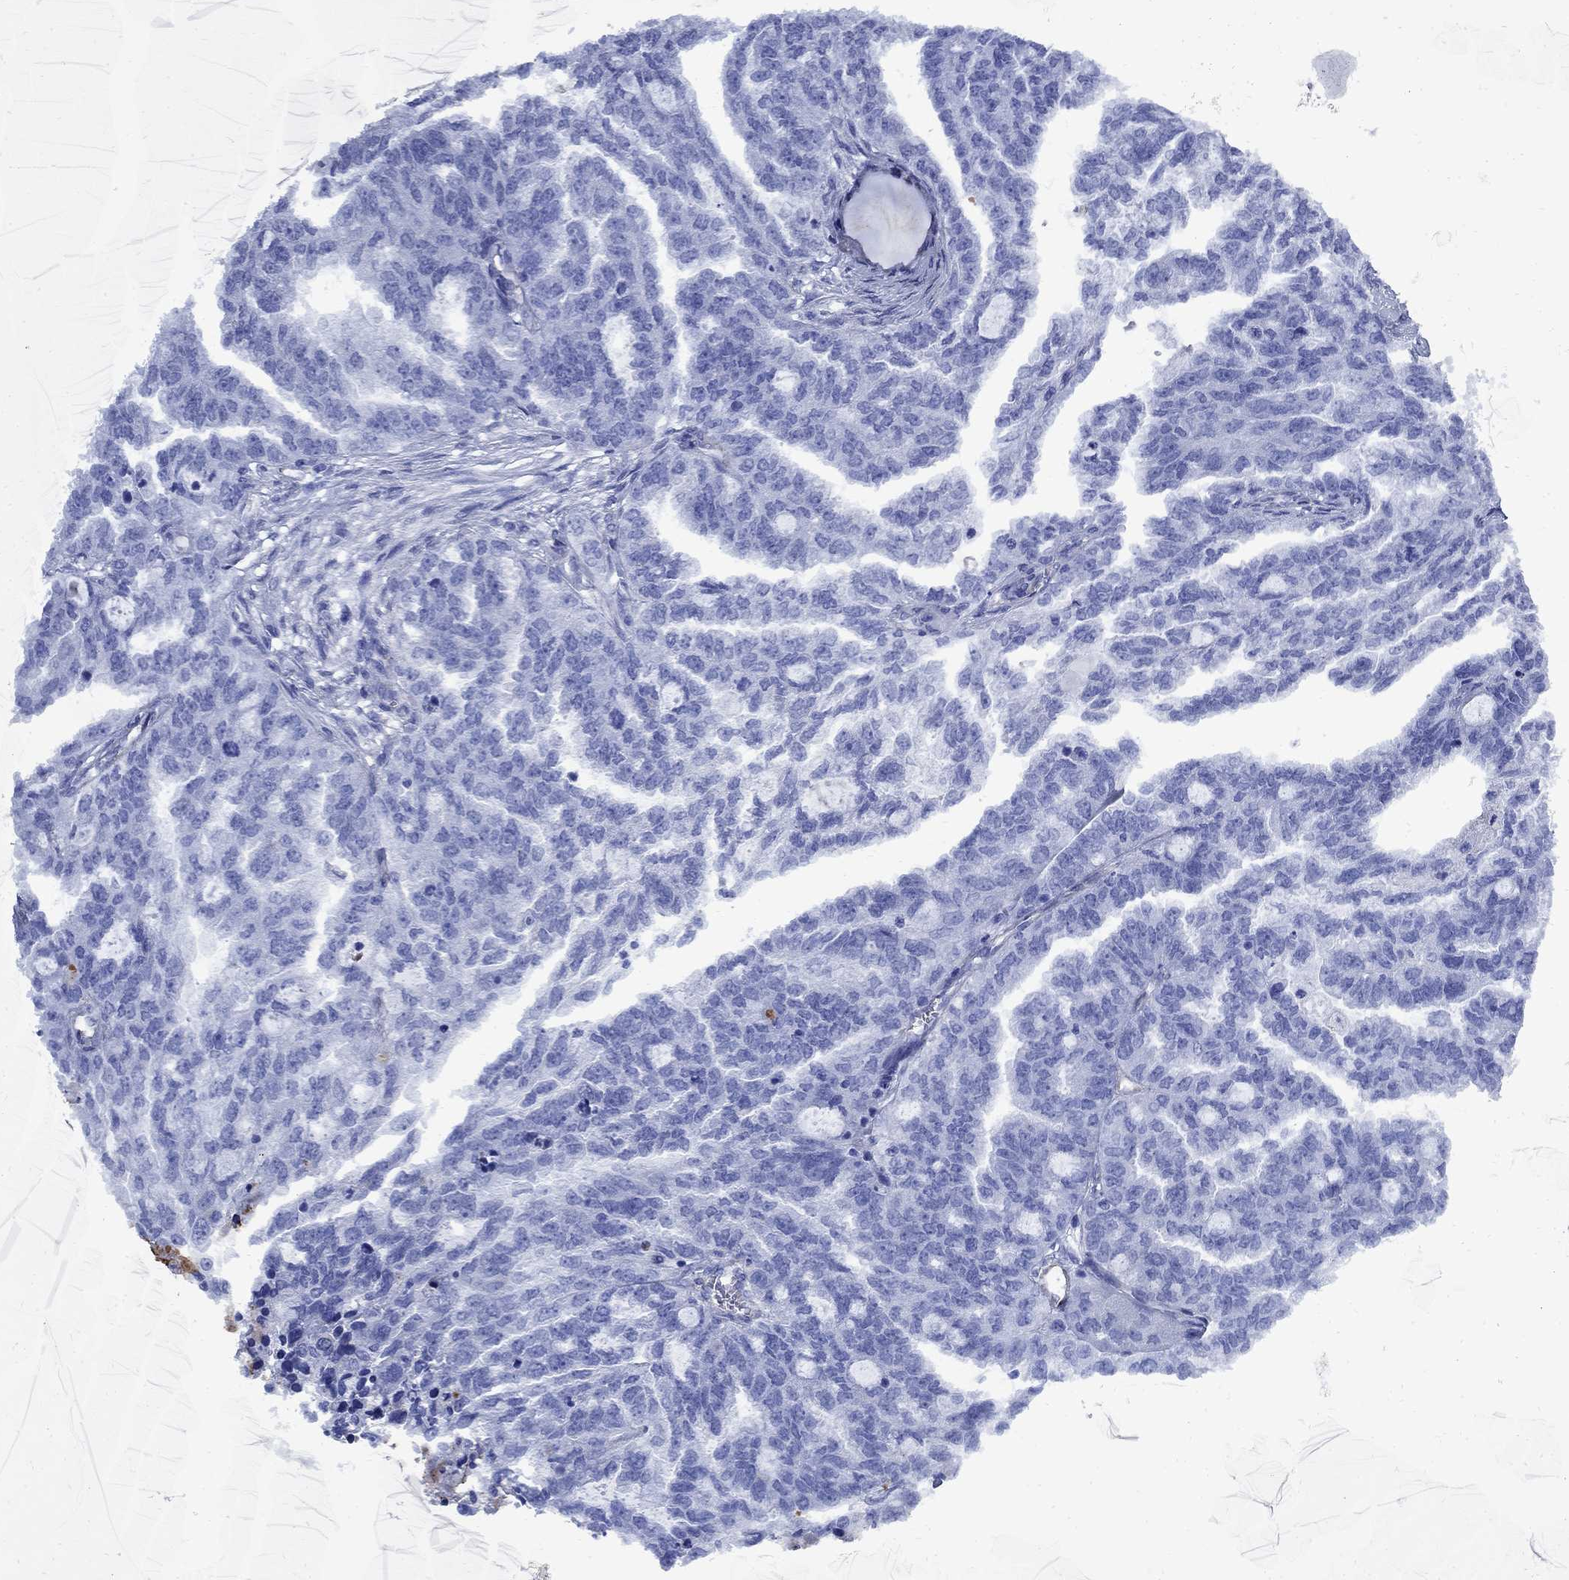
{"staining": {"intensity": "negative", "quantity": "none", "location": "none"}, "tissue": "ovarian cancer", "cell_type": "Tumor cells", "image_type": "cancer", "snomed": [{"axis": "morphology", "description": "Cystadenocarcinoma, serous, NOS"}, {"axis": "topography", "description": "Ovary"}], "caption": "An image of human ovarian cancer (serous cystadenocarcinoma) is negative for staining in tumor cells.", "gene": "VTN", "patient": {"sex": "female", "age": 51}}